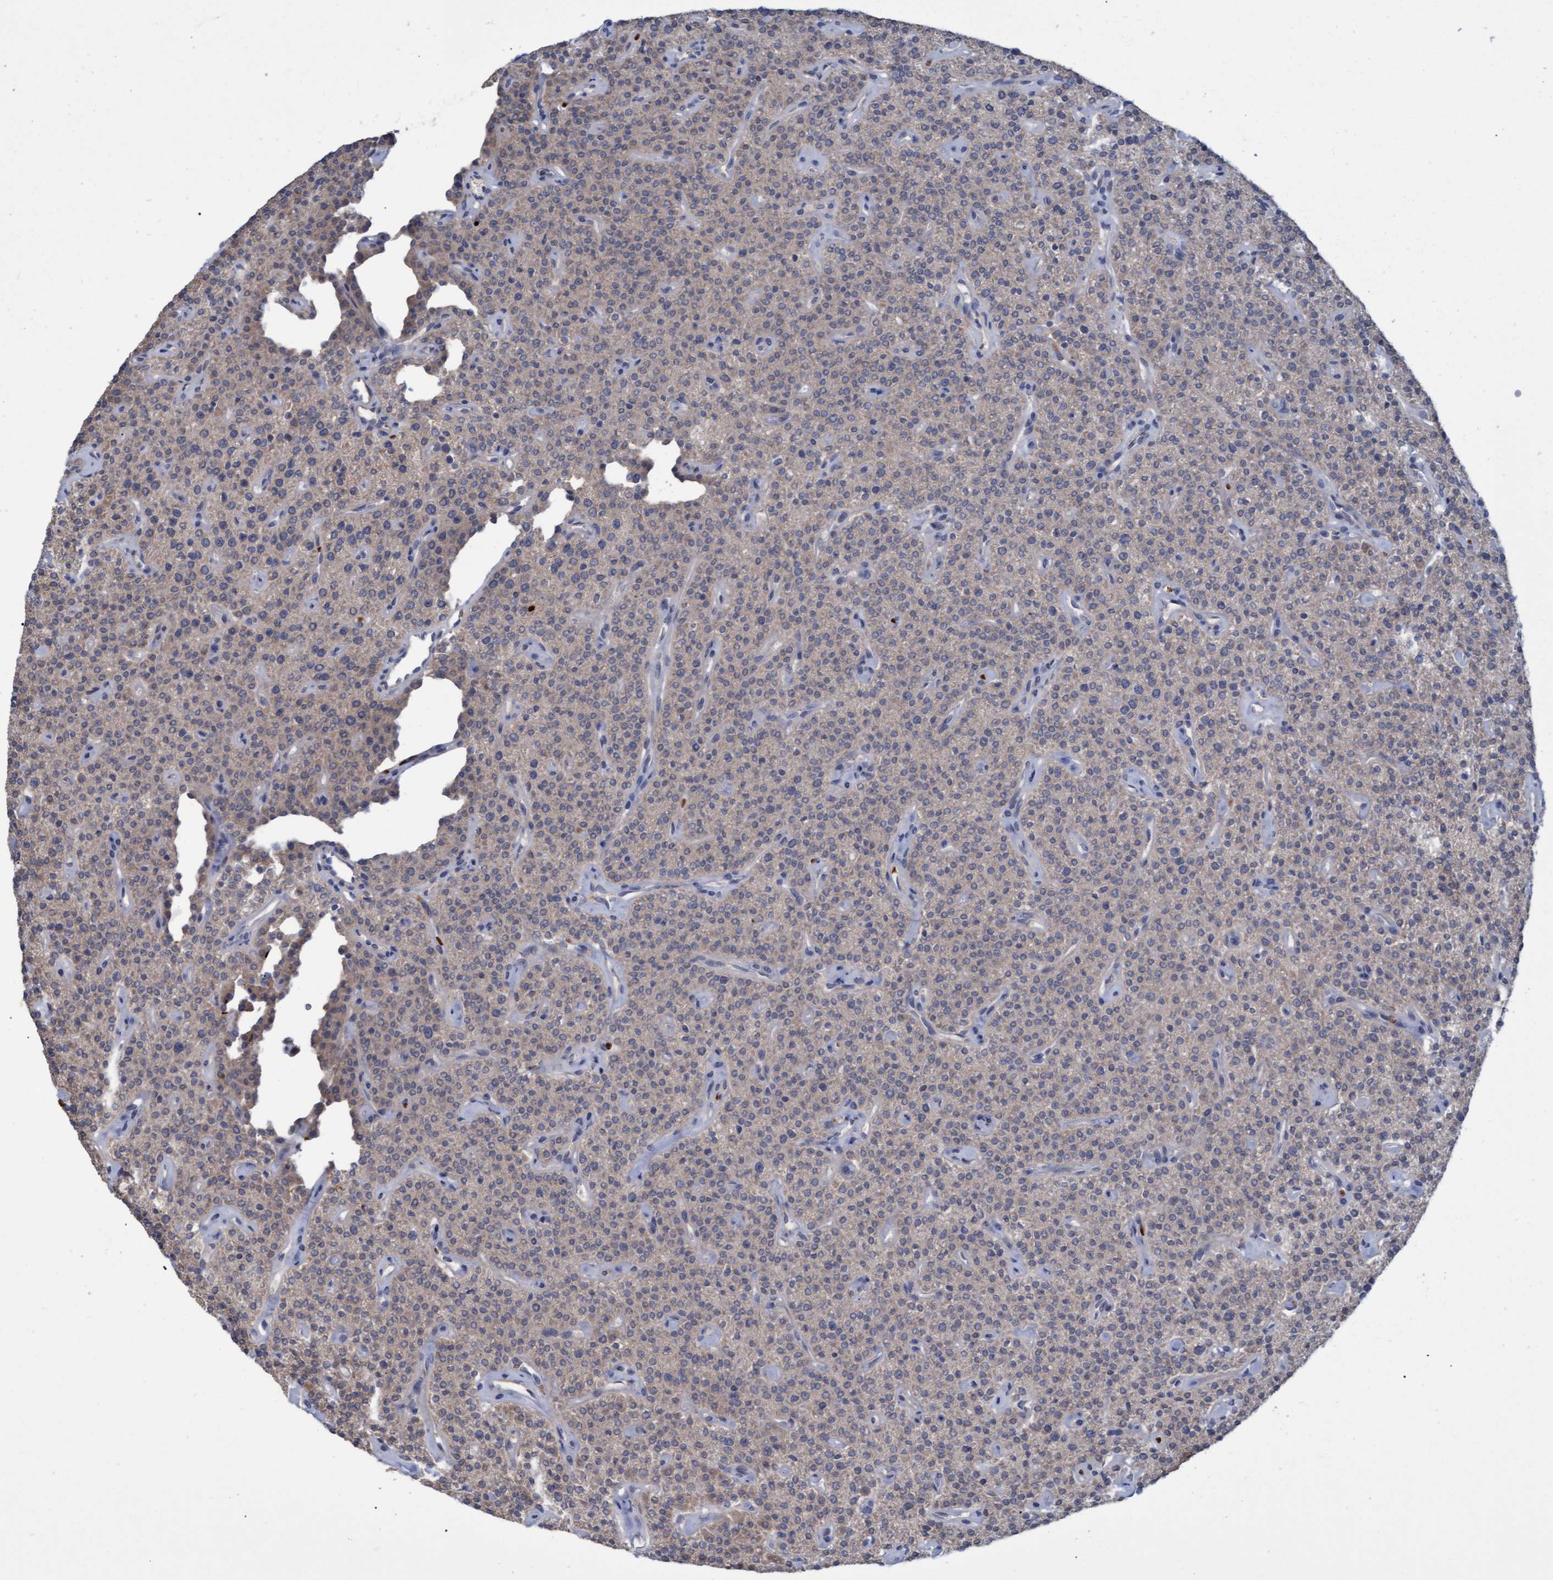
{"staining": {"intensity": "weak", "quantity": "25%-75%", "location": "cytoplasmic/membranous"}, "tissue": "parathyroid gland", "cell_type": "Glandular cells", "image_type": "normal", "snomed": [{"axis": "morphology", "description": "Normal tissue, NOS"}, {"axis": "topography", "description": "Parathyroid gland"}], "caption": "Protein staining of benign parathyroid gland demonstrates weak cytoplasmic/membranous staining in approximately 25%-75% of glandular cells. (brown staining indicates protein expression, while blue staining denotes nuclei).", "gene": "NAA15", "patient": {"sex": "male", "age": 46}}